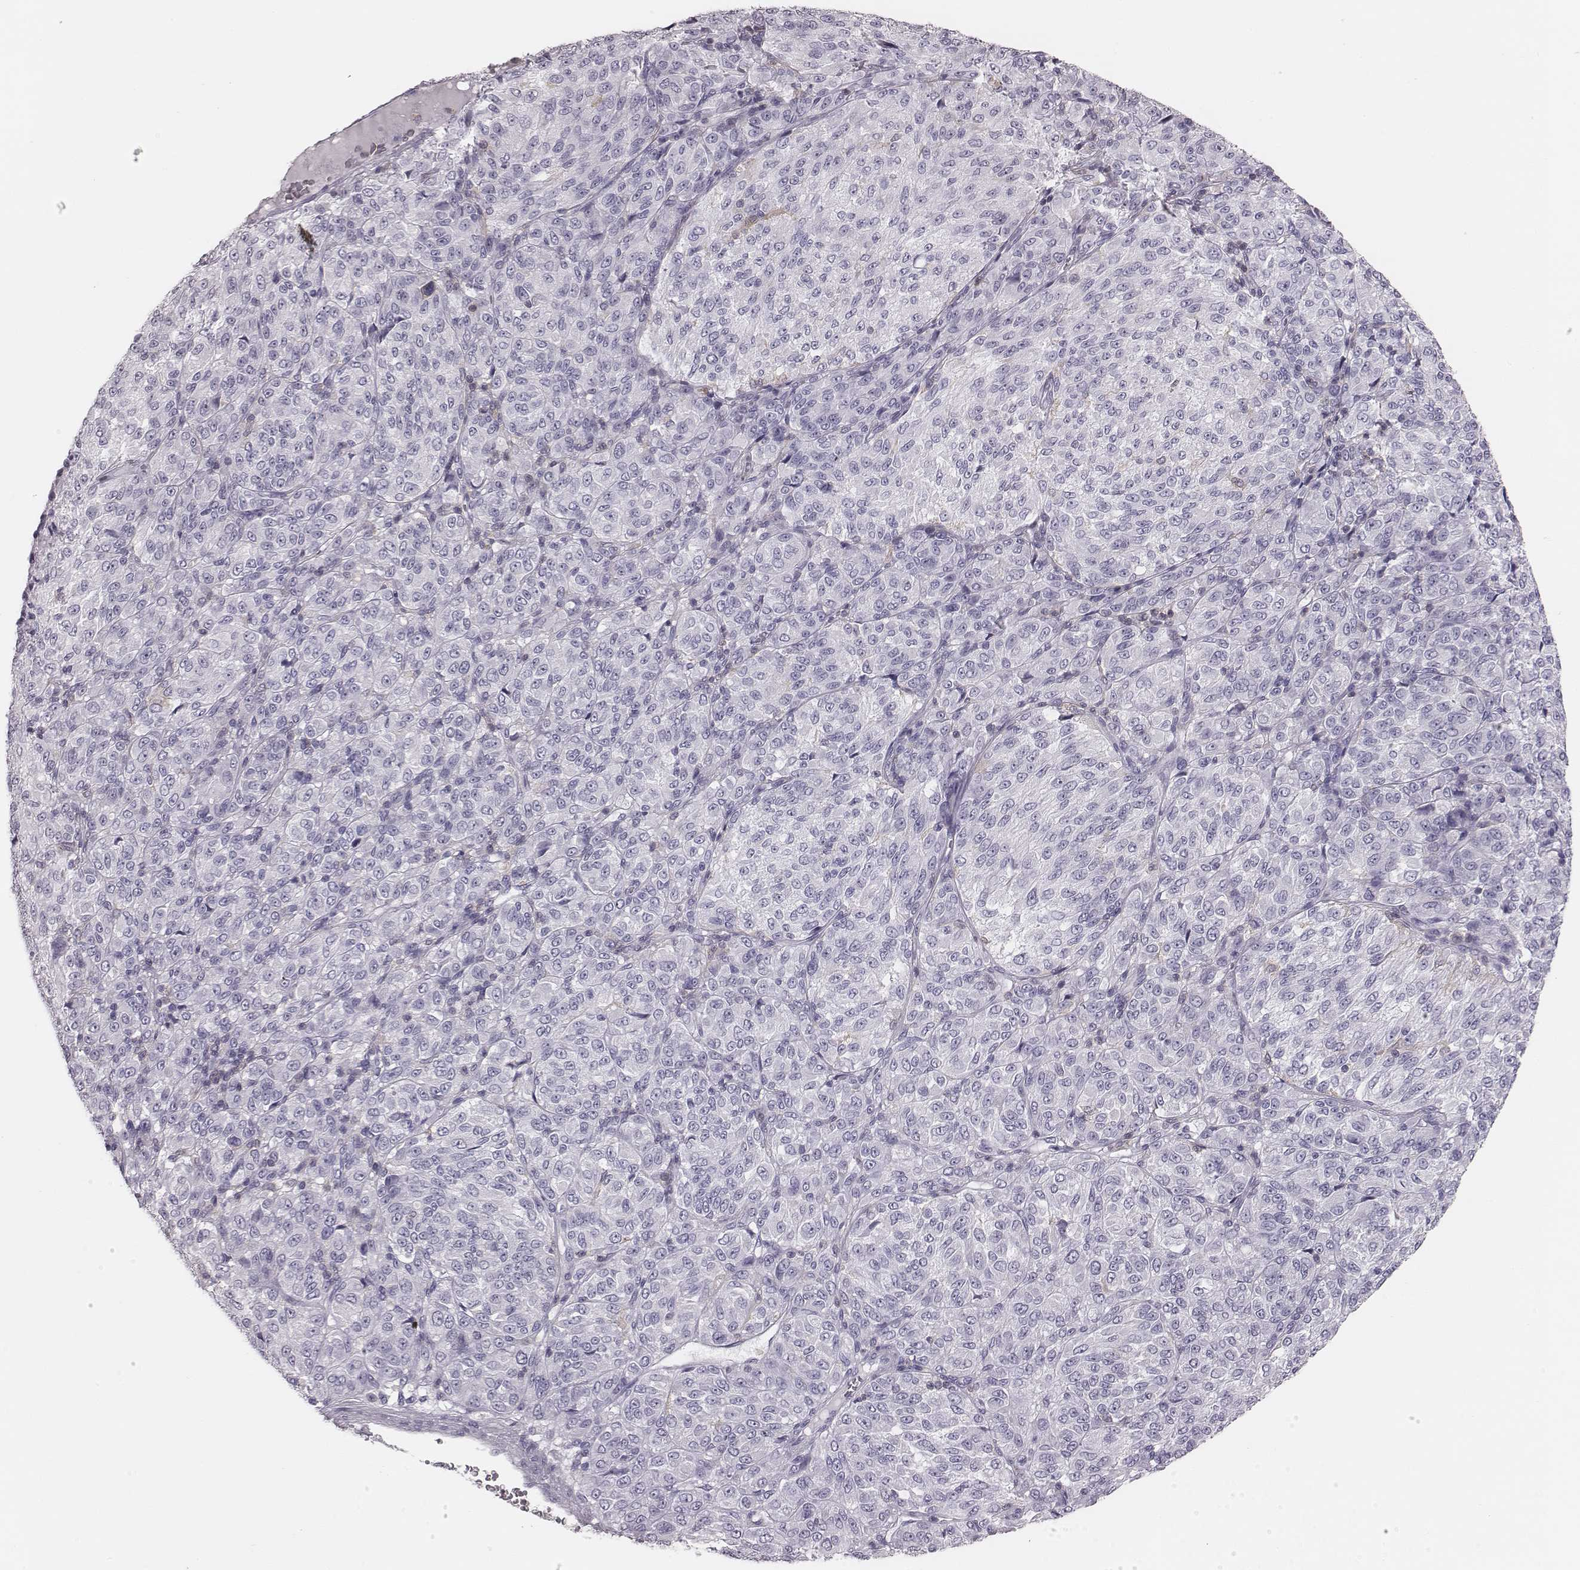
{"staining": {"intensity": "negative", "quantity": "none", "location": "none"}, "tissue": "melanoma", "cell_type": "Tumor cells", "image_type": "cancer", "snomed": [{"axis": "morphology", "description": "Malignant melanoma, Metastatic site"}, {"axis": "topography", "description": "Brain"}], "caption": "Malignant melanoma (metastatic site) stained for a protein using immunohistochemistry shows no expression tumor cells.", "gene": "ZNF365", "patient": {"sex": "female", "age": 56}}